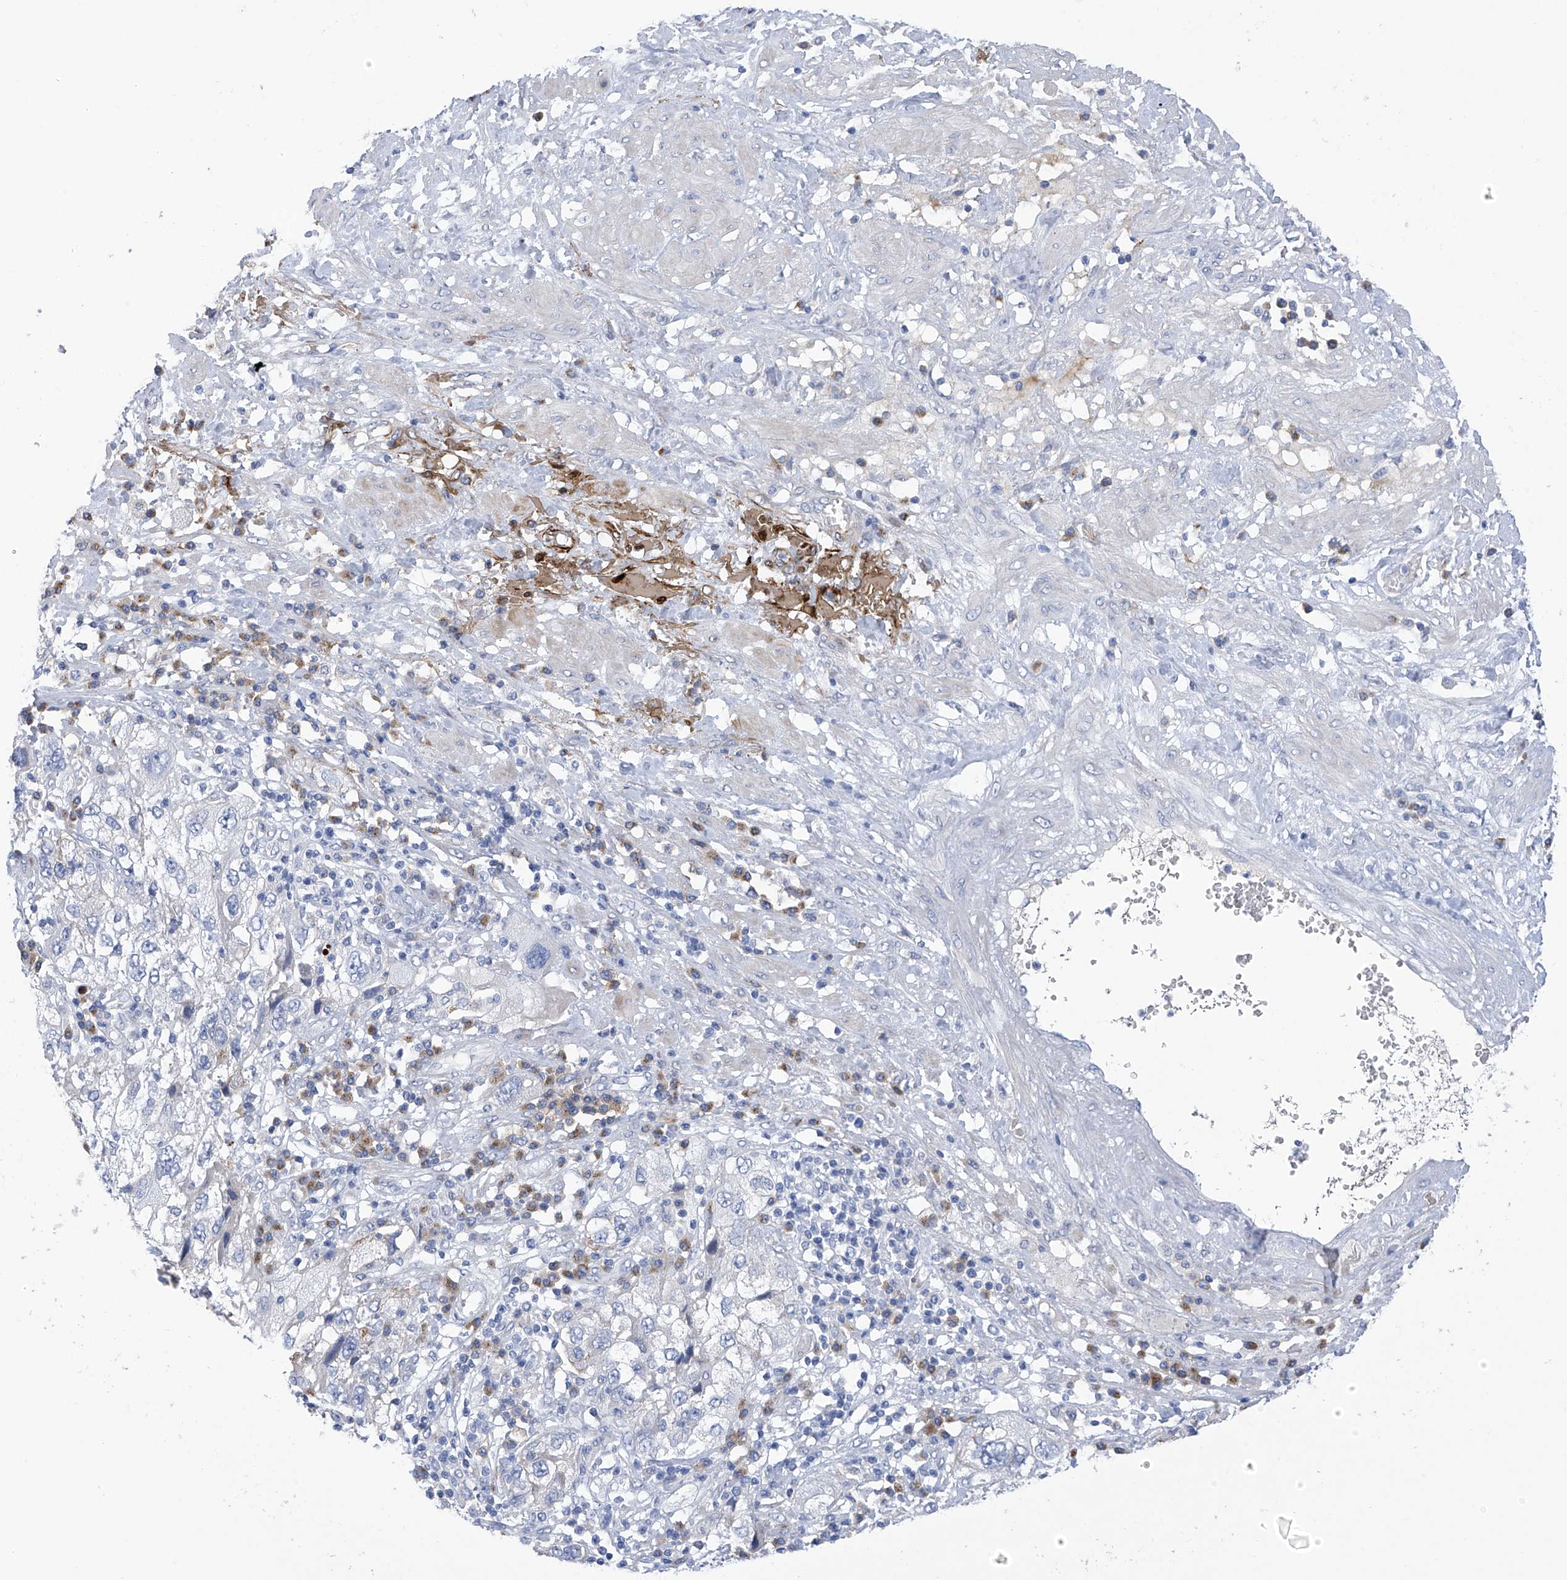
{"staining": {"intensity": "negative", "quantity": "none", "location": "none"}, "tissue": "endometrial cancer", "cell_type": "Tumor cells", "image_type": "cancer", "snomed": [{"axis": "morphology", "description": "Adenocarcinoma, NOS"}, {"axis": "topography", "description": "Endometrium"}], "caption": "Immunohistochemical staining of adenocarcinoma (endometrial) shows no significant staining in tumor cells.", "gene": "SLCO4A1", "patient": {"sex": "female", "age": 49}}